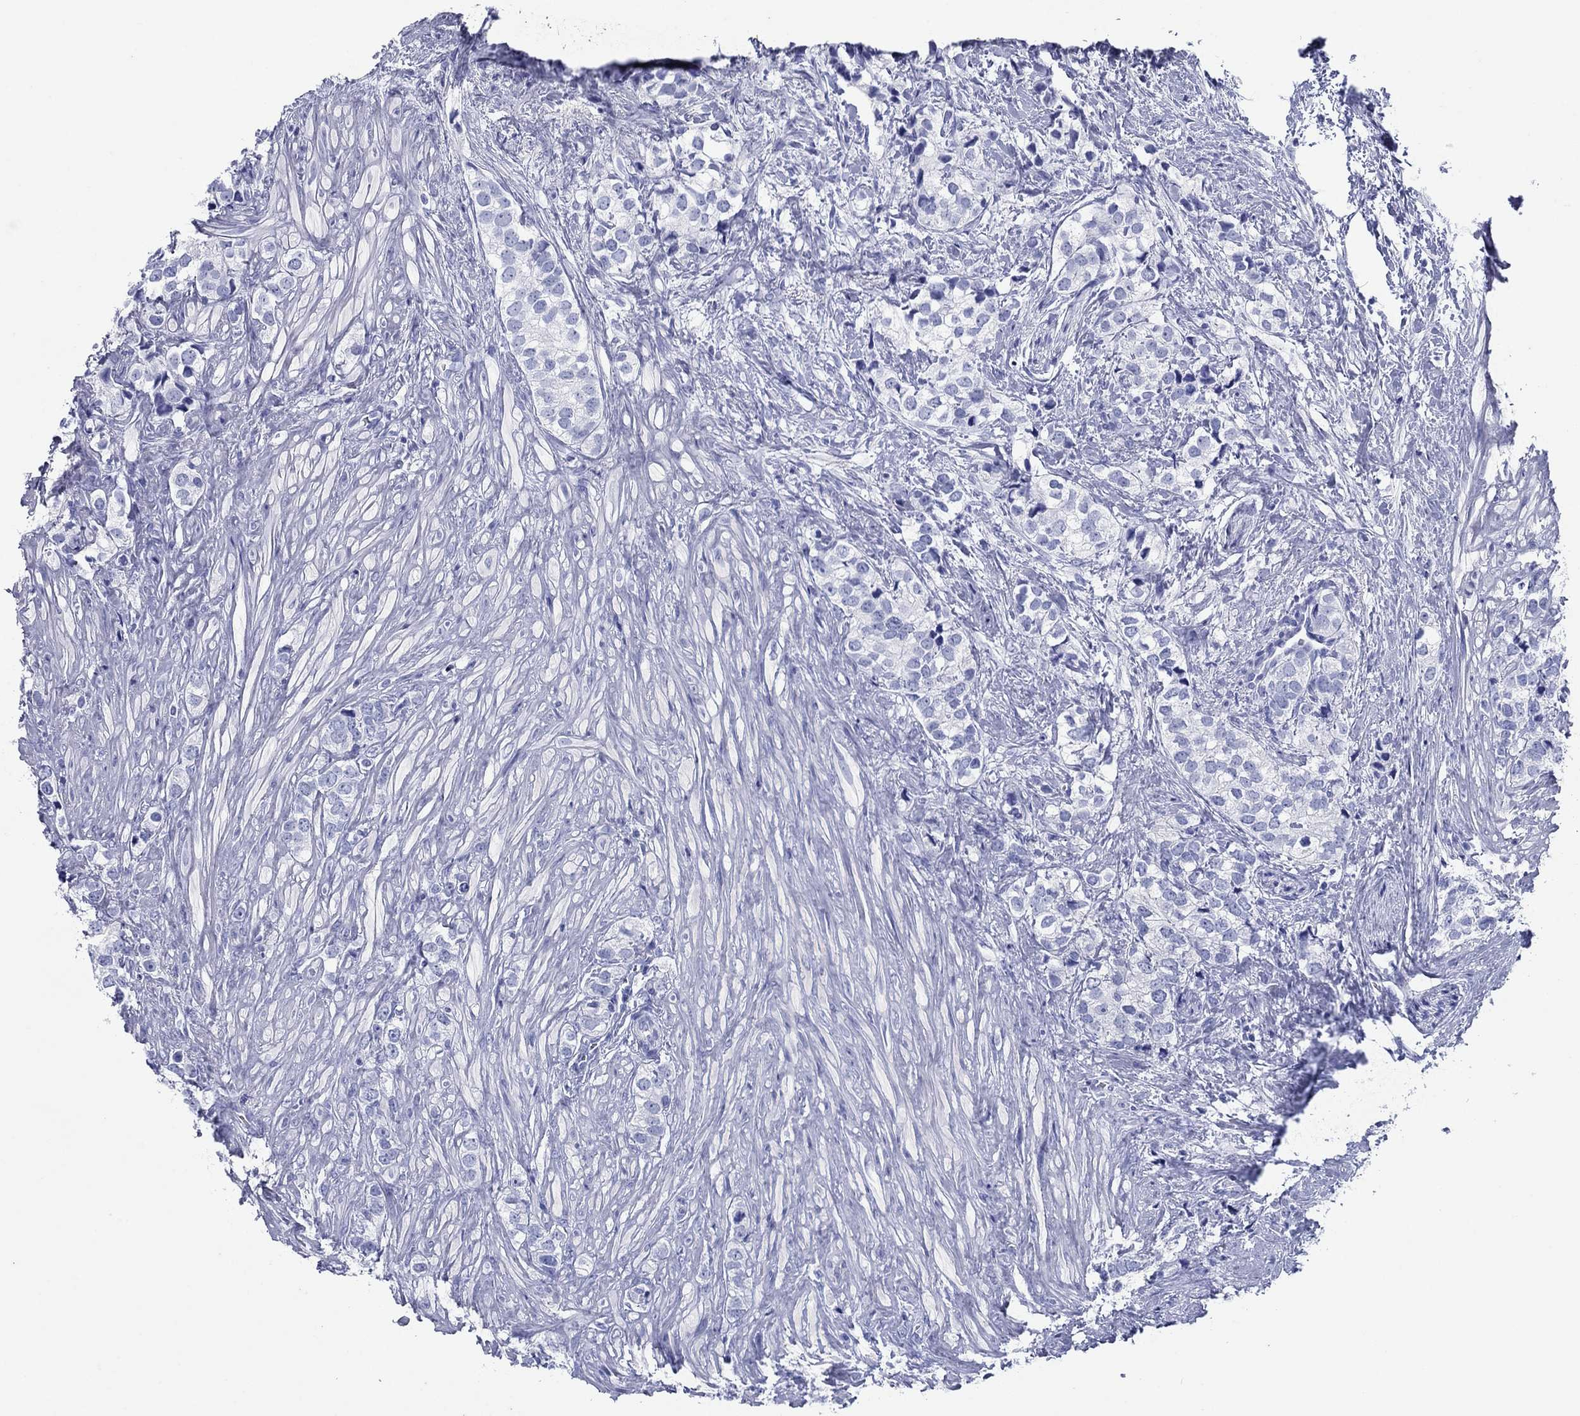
{"staining": {"intensity": "negative", "quantity": "none", "location": "none"}, "tissue": "prostate cancer", "cell_type": "Tumor cells", "image_type": "cancer", "snomed": [{"axis": "morphology", "description": "Adenocarcinoma, NOS"}, {"axis": "topography", "description": "Prostate and seminal vesicle, NOS"}], "caption": "Immunohistochemistry (IHC) of prostate cancer reveals no expression in tumor cells.", "gene": "ATP4A", "patient": {"sex": "male", "age": 63}}